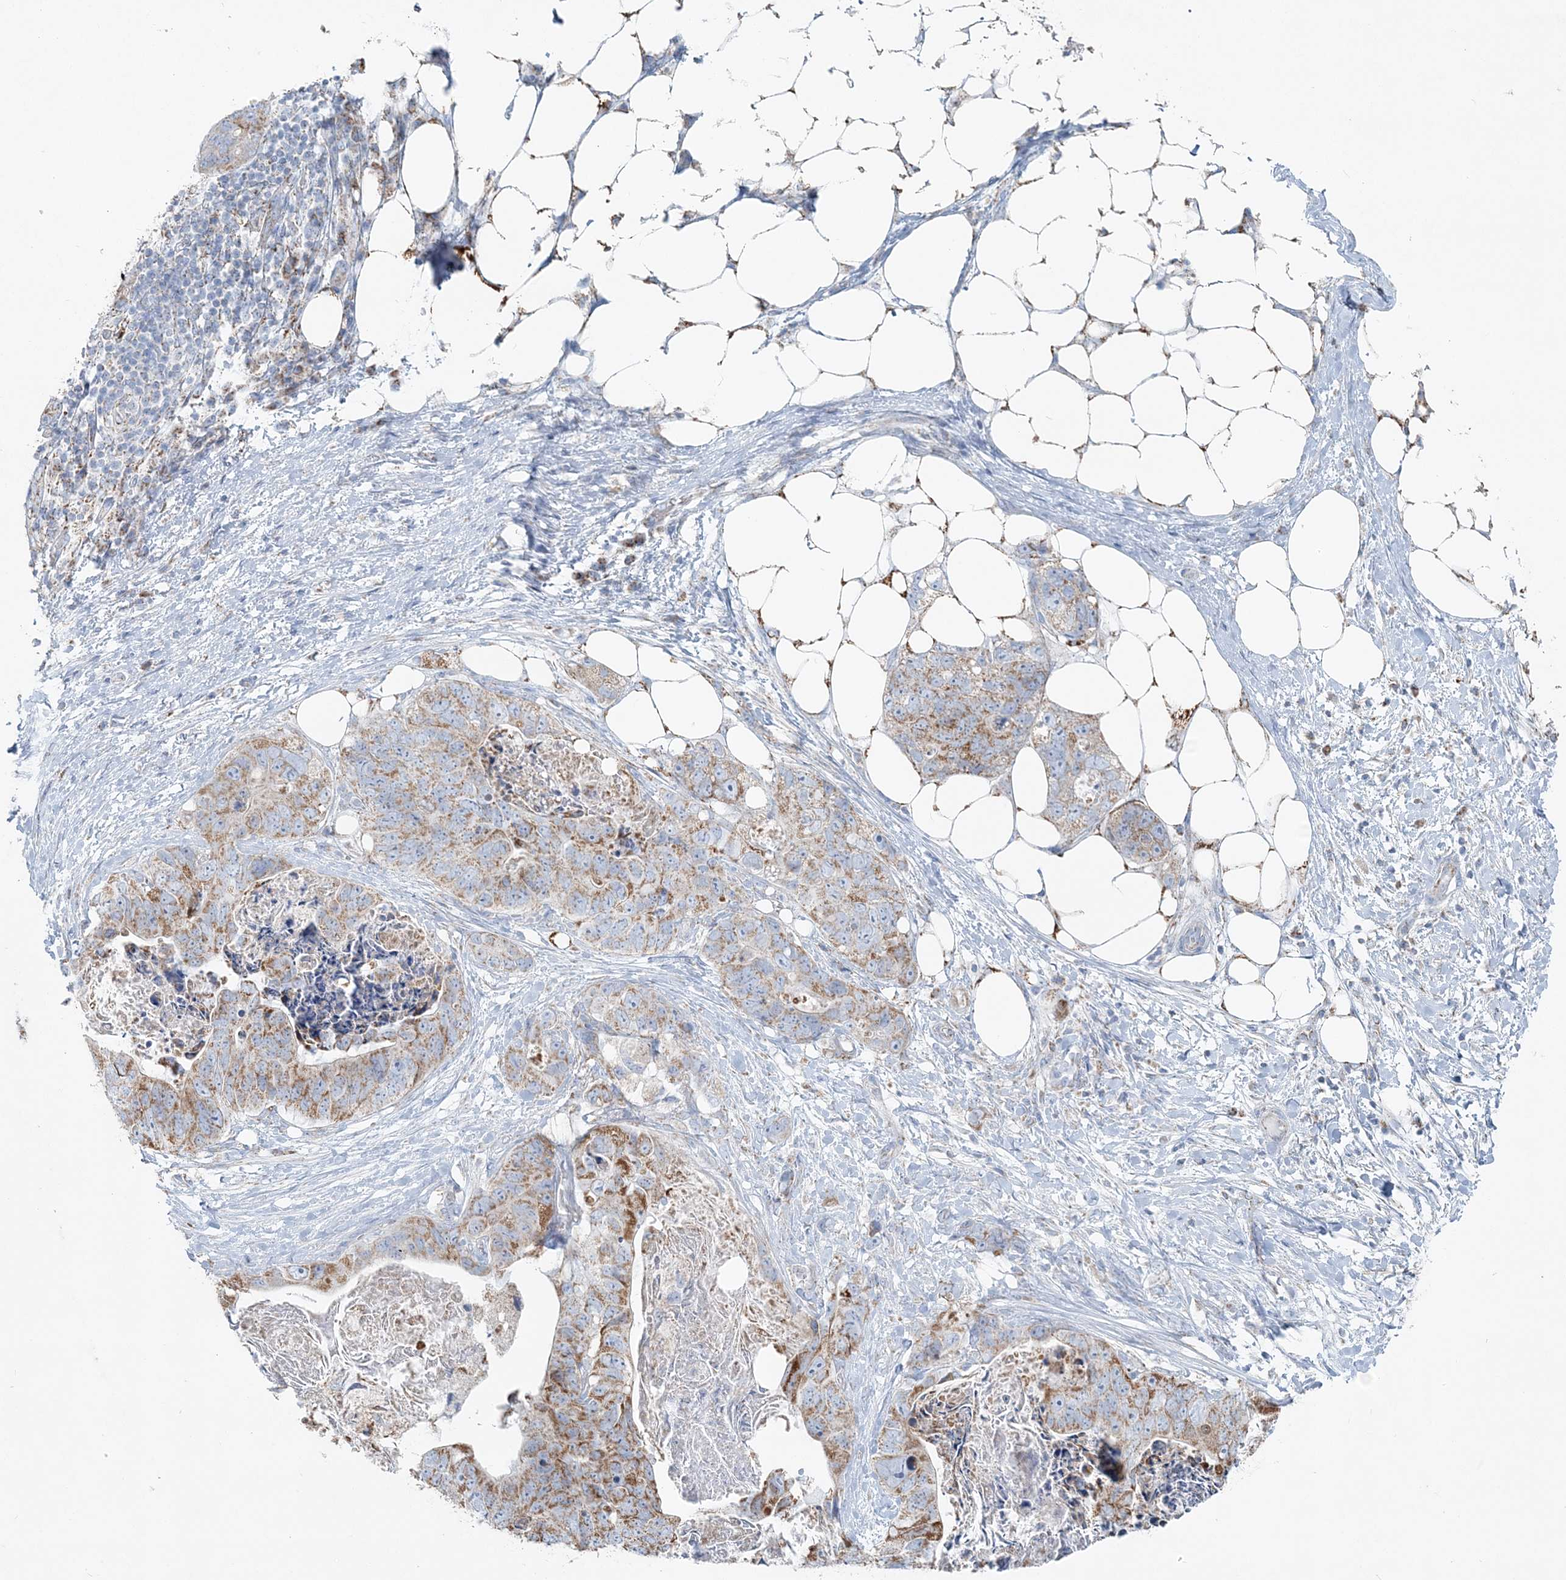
{"staining": {"intensity": "moderate", "quantity": ">75%", "location": "cytoplasmic/membranous"}, "tissue": "stomach cancer", "cell_type": "Tumor cells", "image_type": "cancer", "snomed": [{"axis": "morphology", "description": "Adenocarcinoma, NOS"}, {"axis": "topography", "description": "Stomach"}], "caption": "Stomach cancer (adenocarcinoma) stained with DAB immunohistochemistry demonstrates medium levels of moderate cytoplasmic/membranous staining in about >75% of tumor cells.", "gene": "PCCB", "patient": {"sex": "female", "age": 89}}